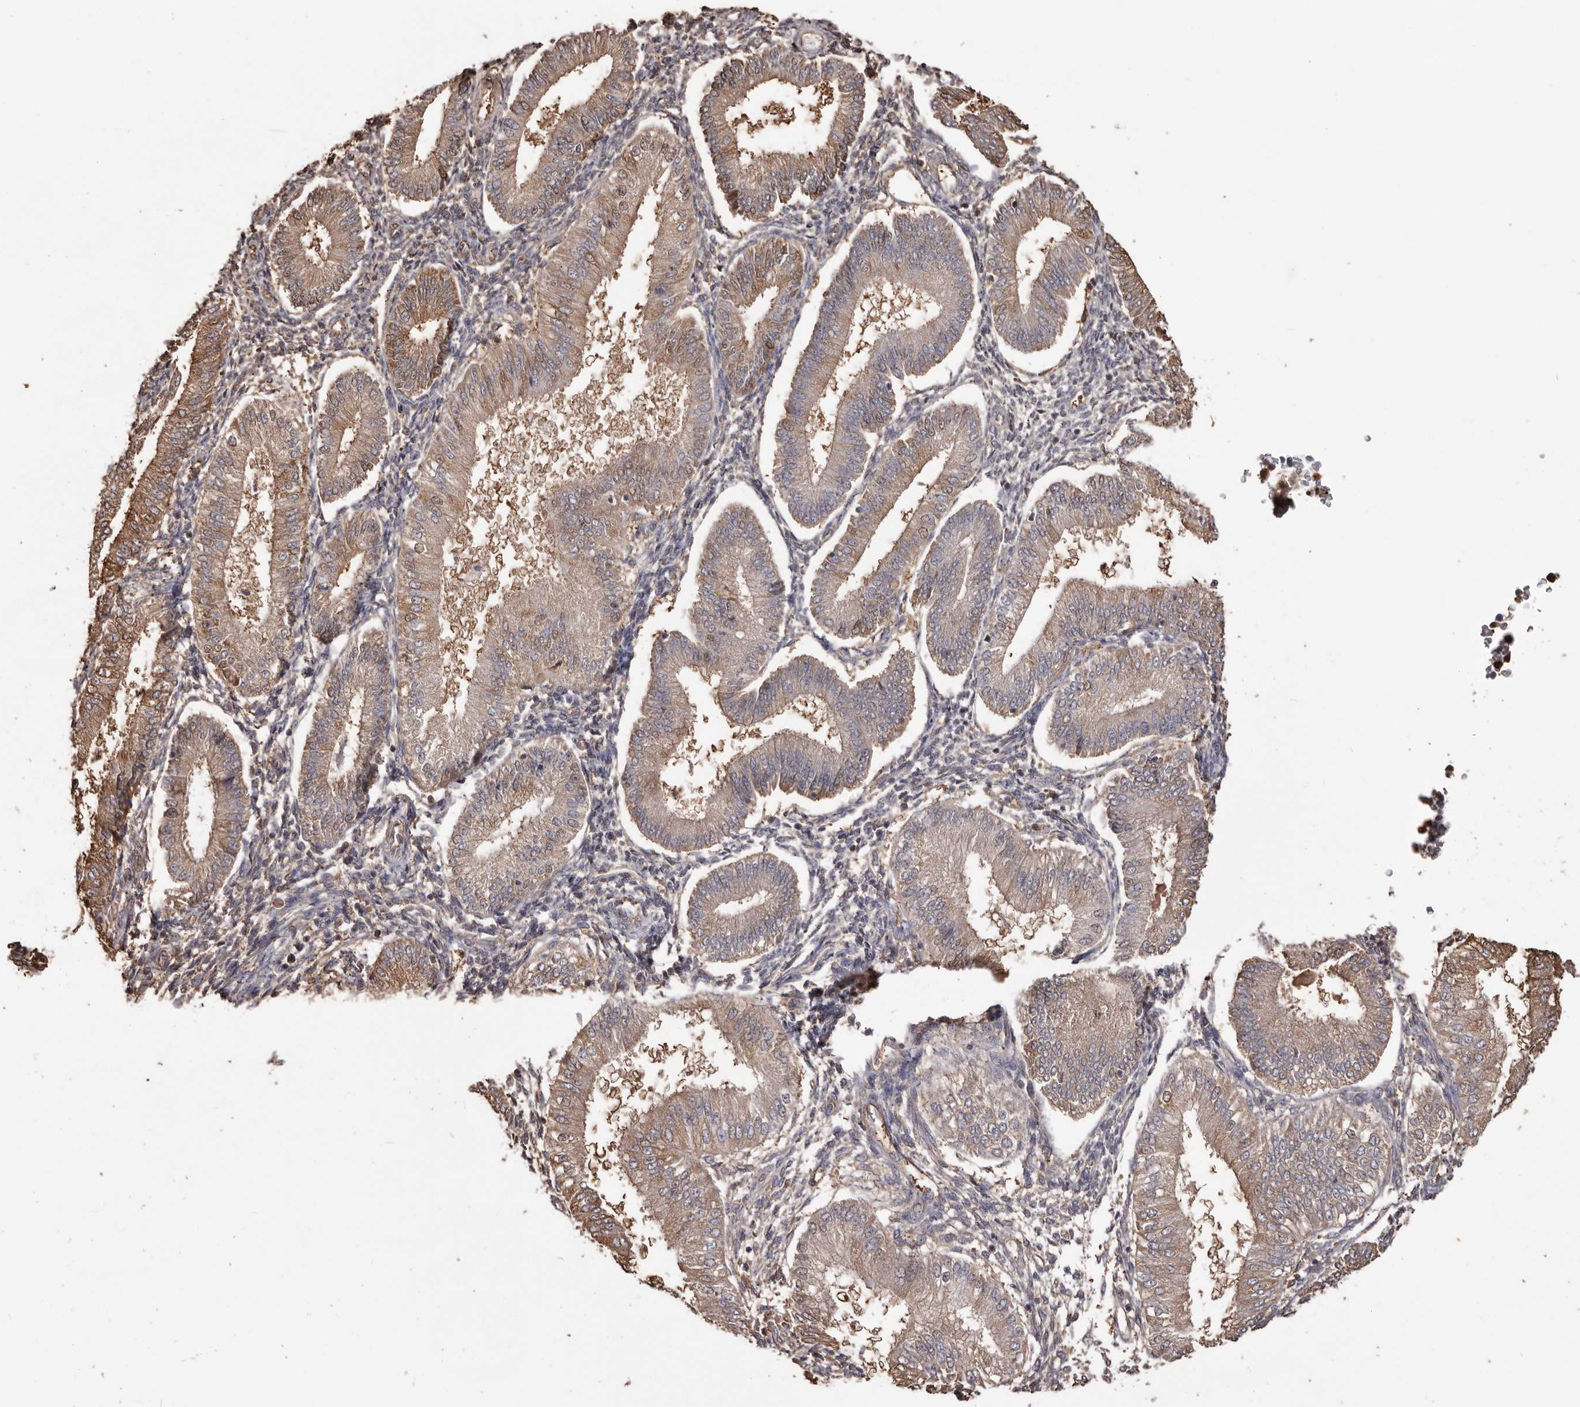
{"staining": {"intensity": "moderate", "quantity": "<25%", "location": "cytoplasmic/membranous"}, "tissue": "endometrium", "cell_type": "Cells in endometrial stroma", "image_type": "normal", "snomed": [{"axis": "morphology", "description": "Normal tissue, NOS"}, {"axis": "topography", "description": "Endometrium"}], "caption": "Human endometrium stained with a brown dye demonstrates moderate cytoplasmic/membranous positive staining in approximately <25% of cells in endometrial stroma.", "gene": "PKM", "patient": {"sex": "female", "age": 39}}